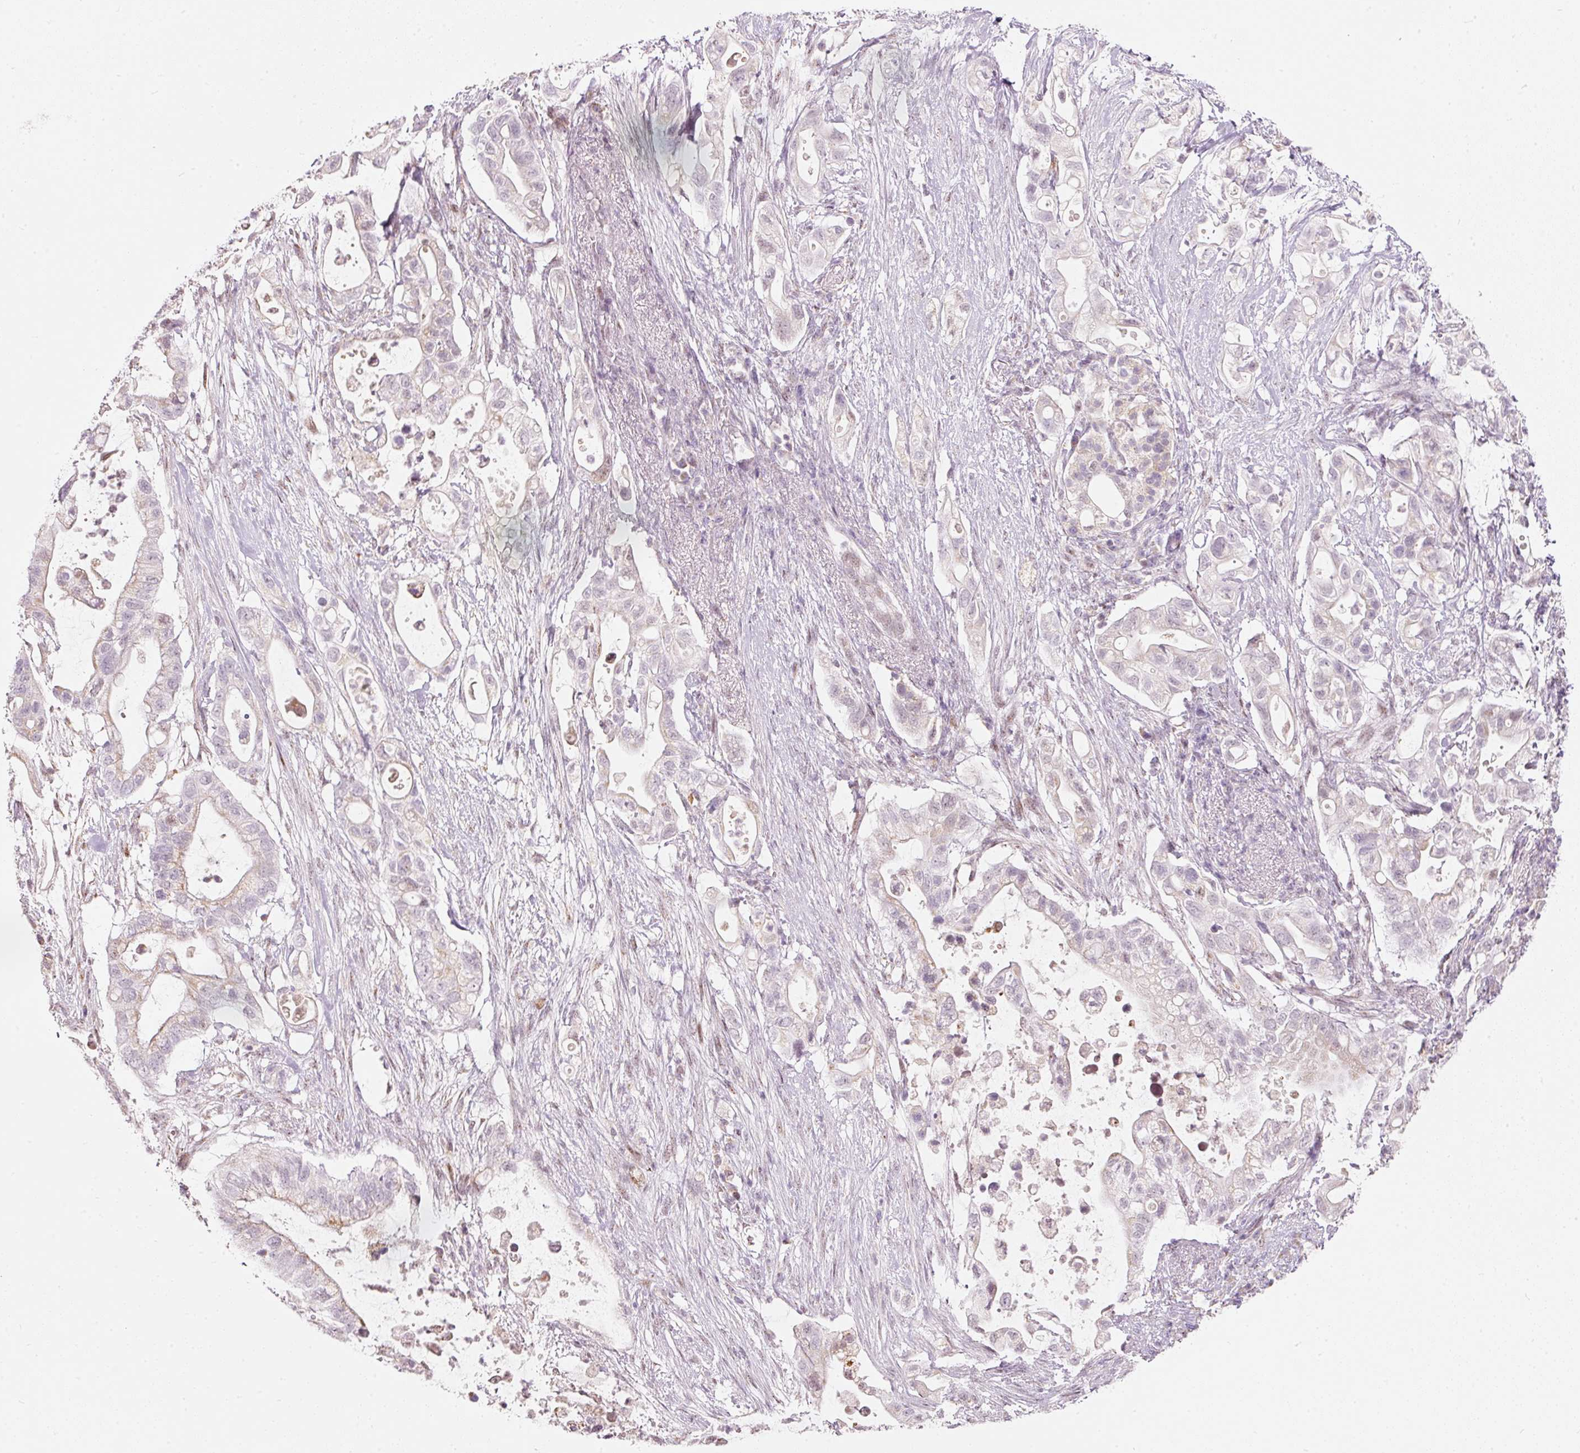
{"staining": {"intensity": "negative", "quantity": "none", "location": "none"}, "tissue": "pancreatic cancer", "cell_type": "Tumor cells", "image_type": "cancer", "snomed": [{"axis": "morphology", "description": "Adenocarcinoma, NOS"}, {"axis": "topography", "description": "Pancreas"}], "caption": "The immunohistochemistry image has no significant positivity in tumor cells of pancreatic adenocarcinoma tissue. Nuclei are stained in blue.", "gene": "RNF39", "patient": {"sex": "female", "age": 72}}